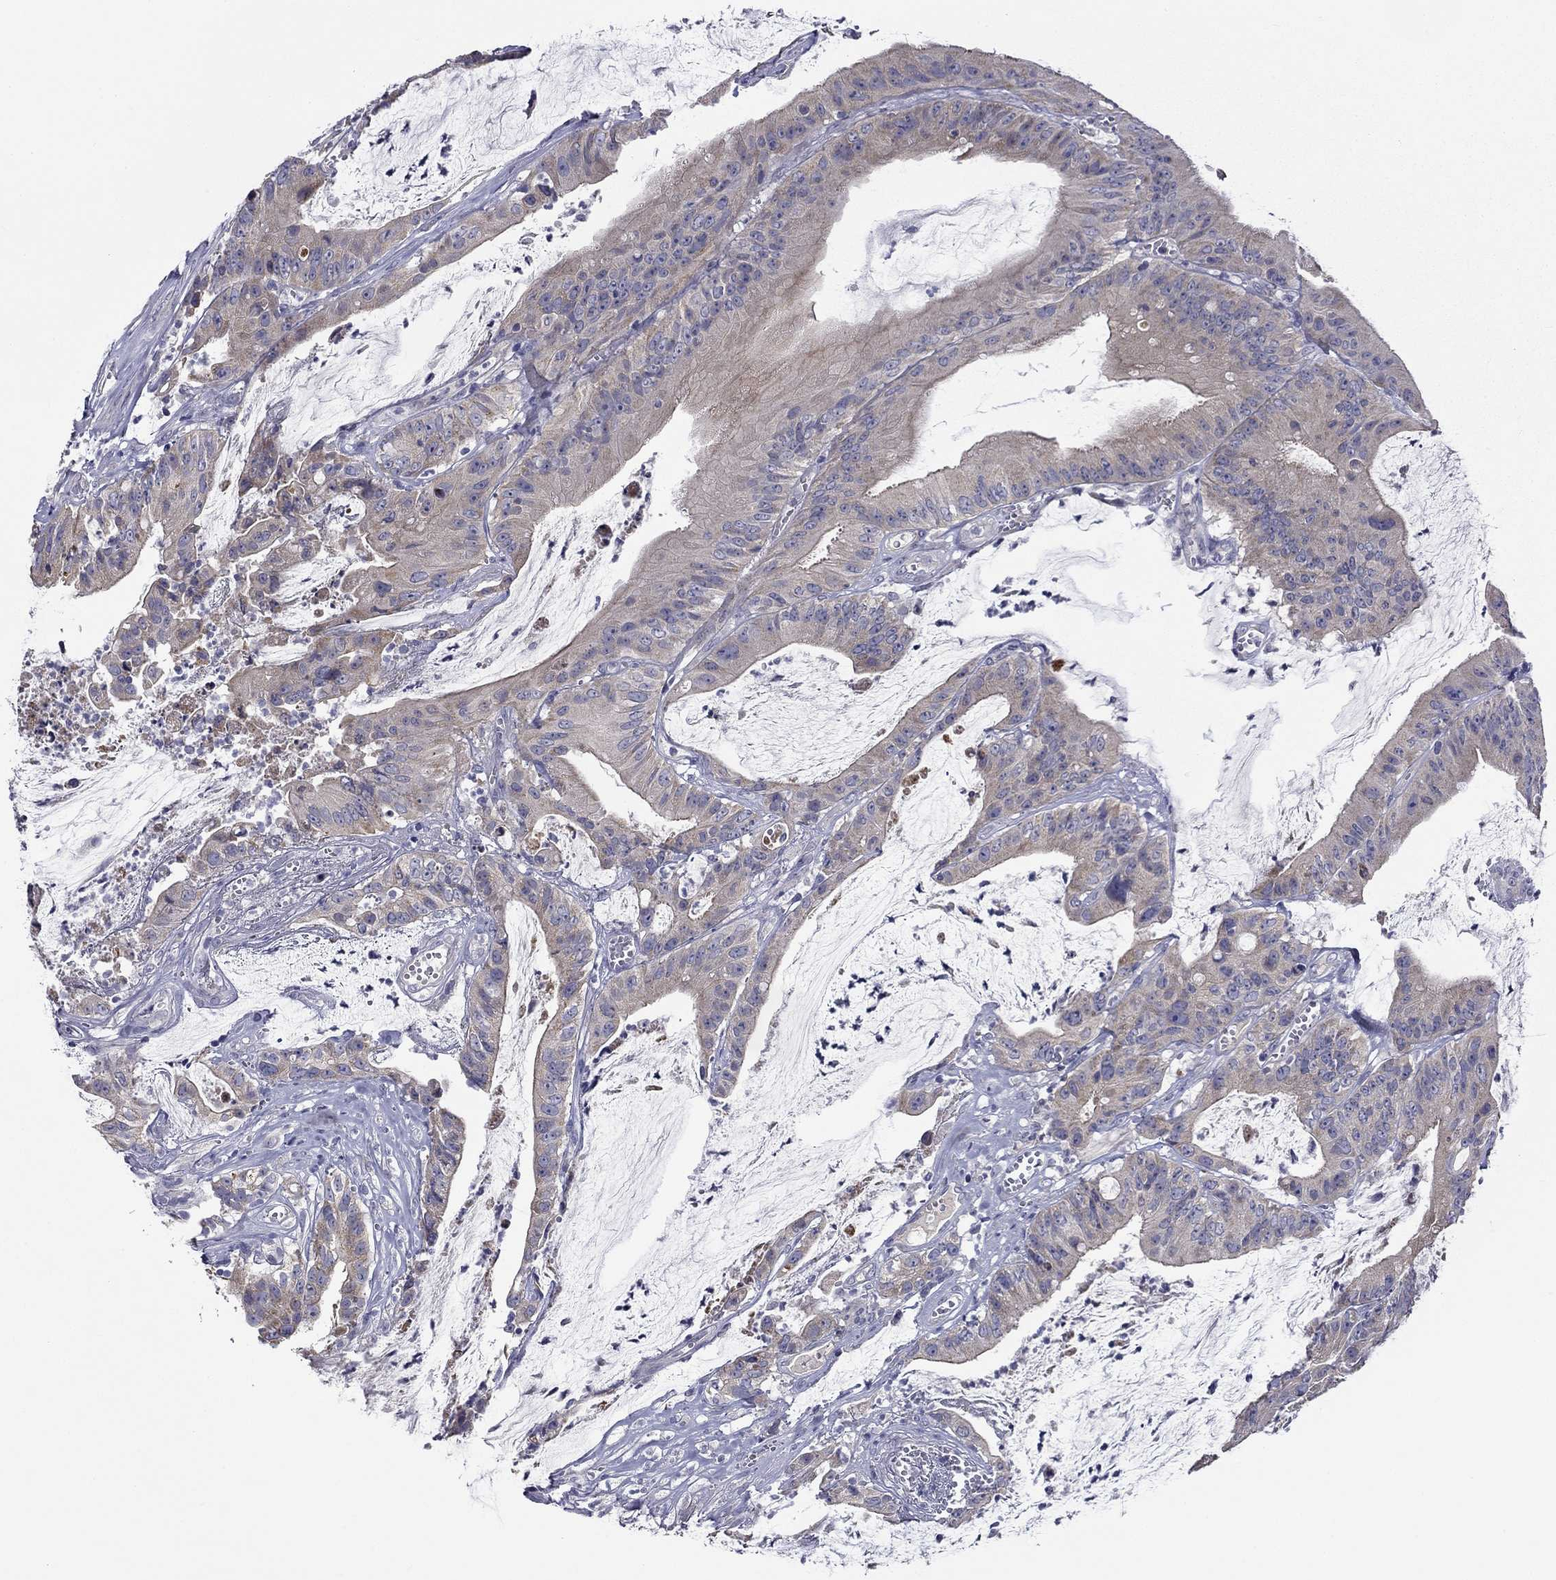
{"staining": {"intensity": "weak", "quantity": "<25%", "location": "cytoplasmic/membranous"}, "tissue": "colorectal cancer", "cell_type": "Tumor cells", "image_type": "cancer", "snomed": [{"axis": "morphology", "description": "Adenocarcinoma, NOS"}, {"axis": "topography", "description": "Colon"}], "caption": "DAB immunohistochemical staining of human colorectal cancer (adenocarcinoma) exhibits no significant staining in tumor cells.", "gene": "SPATA7", "patient": {"sex": "female", "age": 69}}